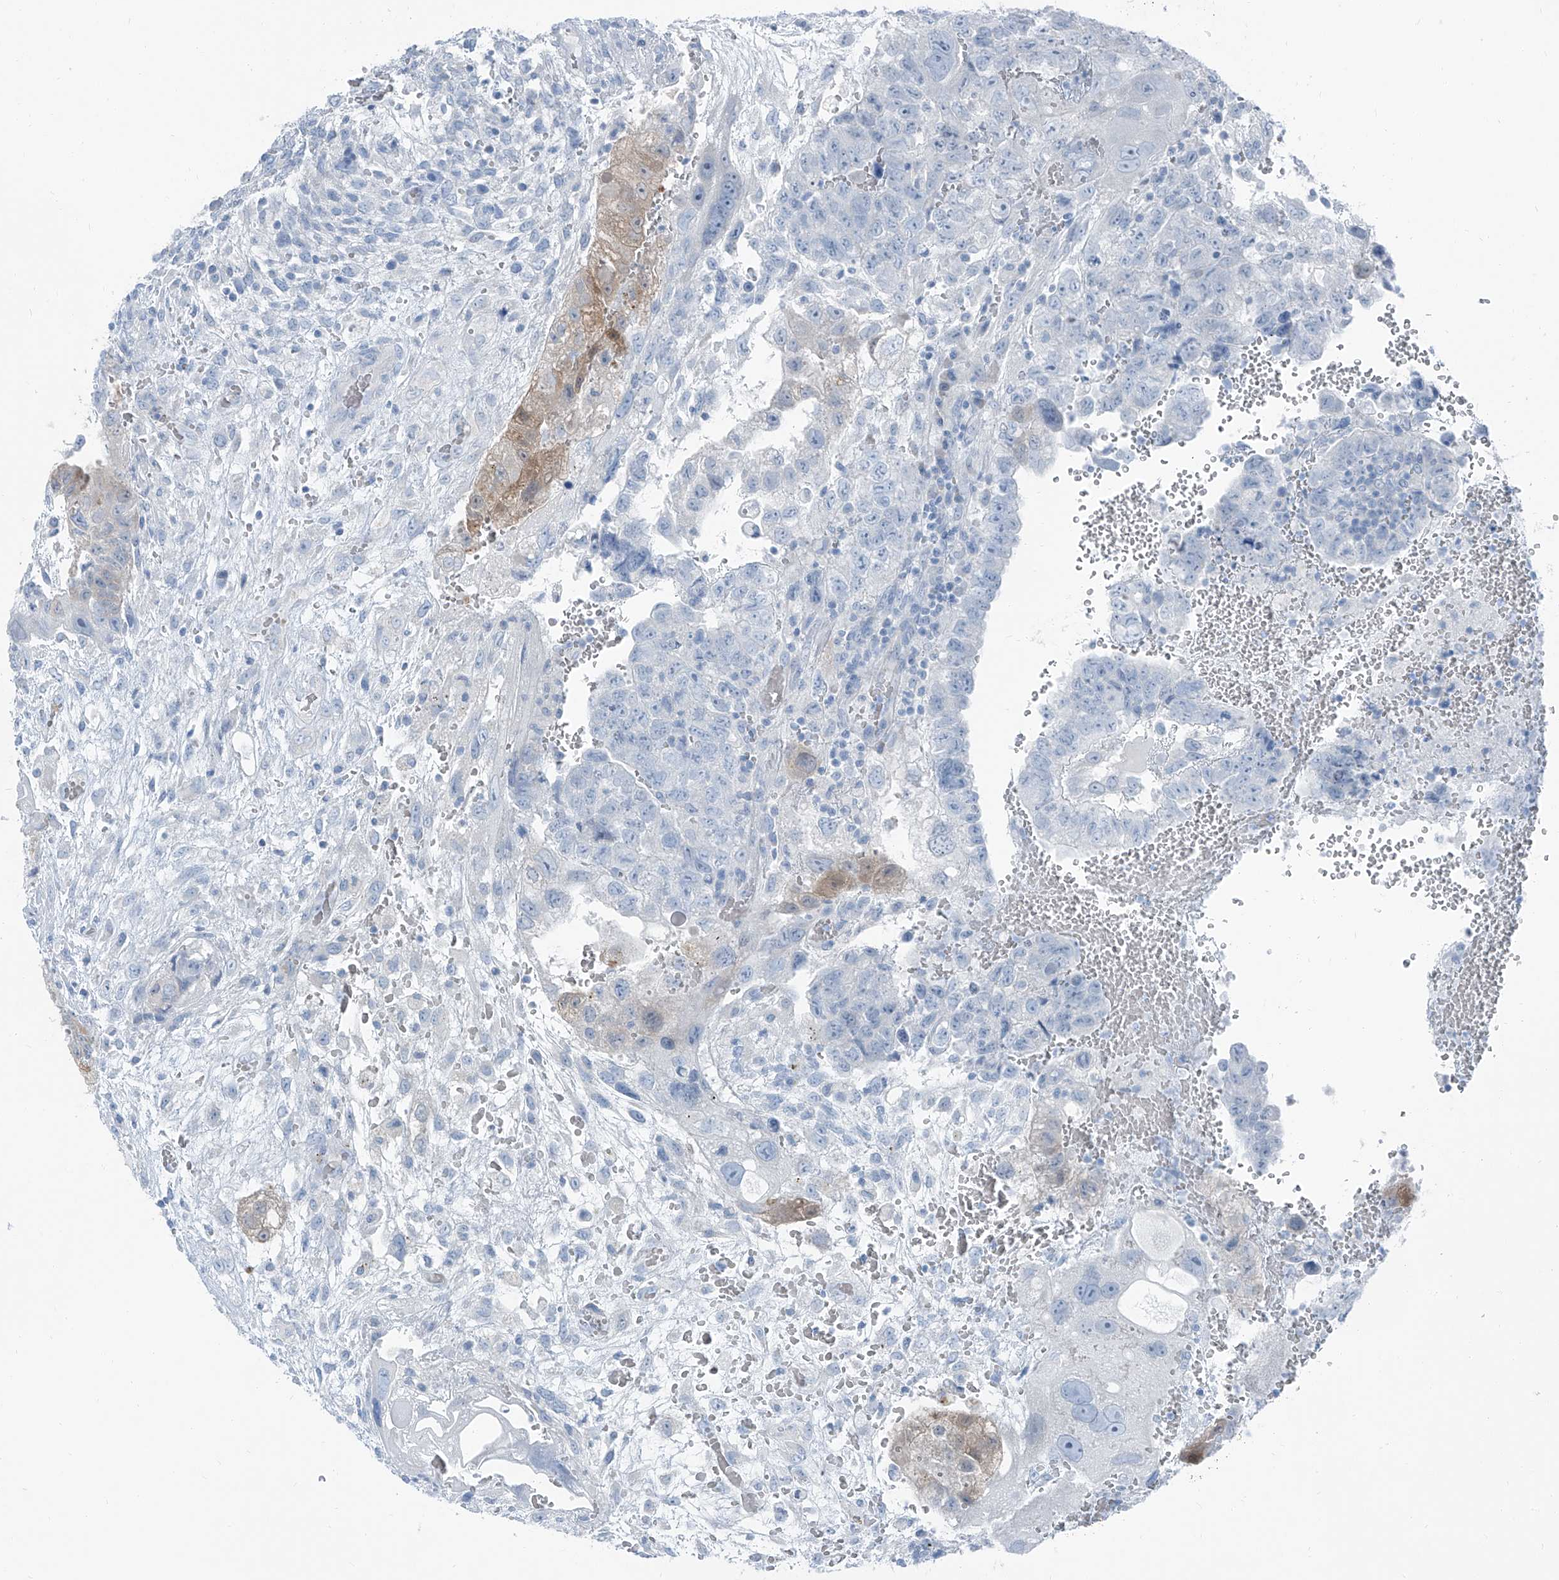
{"staining": {"intensity": "negative", "quantity": "none", "location": "none"}, "tissue": "testis cancer", "cell_type": "Tumor cells", "image_type": "cancer", "snomed": [{"axis": "morphology", "description": "Carcinoma, Embryonal, NOS"}, {"axis": "topography", "description": "Testis"}], "caption": "Immunohistochemistry (IHC) micrograph of human testis cancer (embryonal carcinoma) stained for a protein (brown), which shows no expression in tumor cells.", "gene": "RGN", "patient": {"sex": "male", "age": 37}}